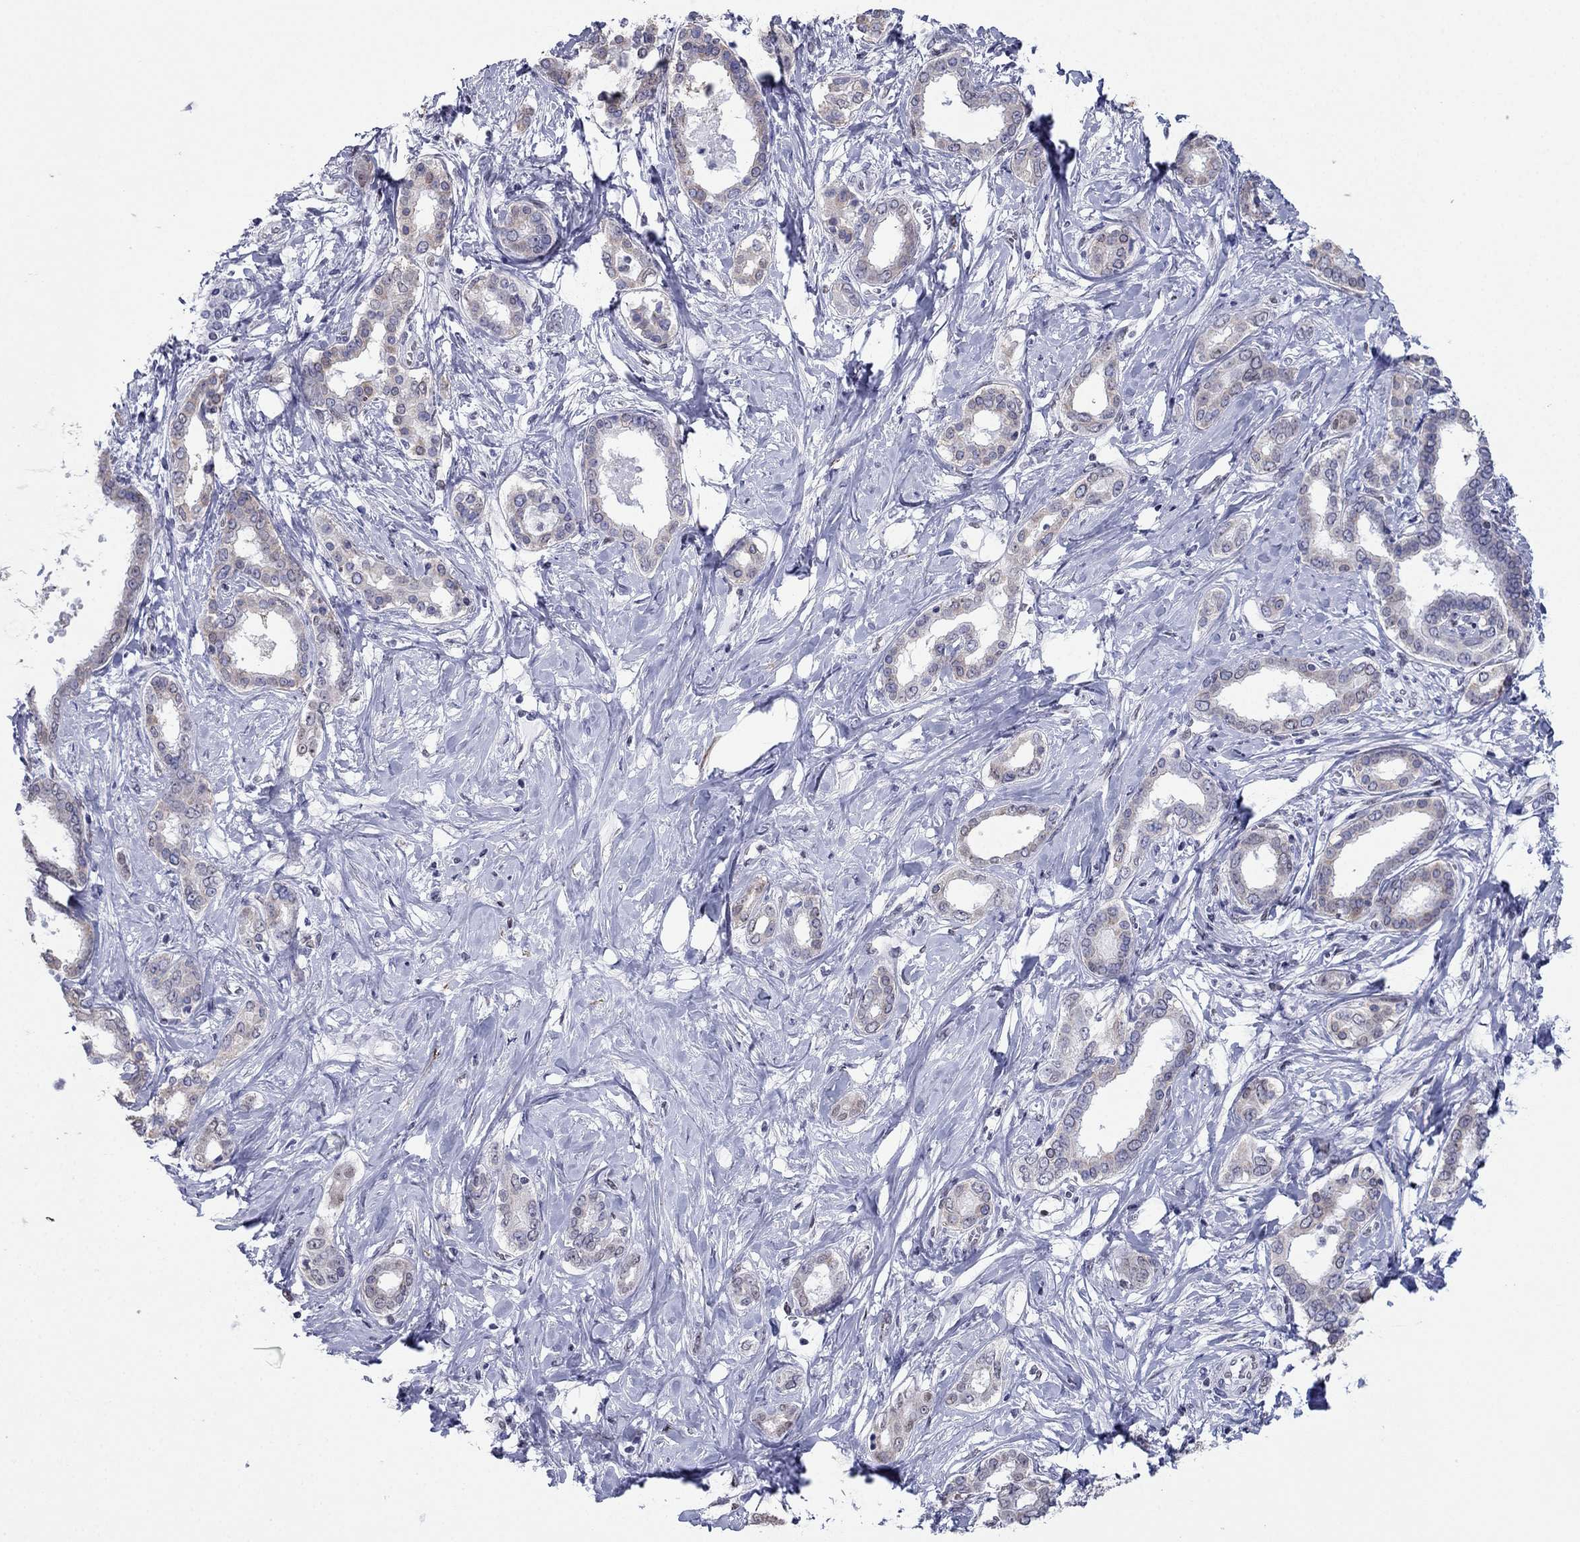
{"staining": {"intensity": "weak", "quantity": ">75%", "location": "cytoplasmic/membranous"}, "tissue": "liver cancer", "cell_type": "Tumor cells", "image_type": "cancer", "snomed": [{"axis": "morphology", "description": "Cholangiocarcinoma"}, {"axis": "topography", "description": "Liver"}], "caption": "Liver cancer (cholangiocarcinoma) tissue displays weak cytoplasmic/membranous expression in about >75% of tumor cells", "gene": "PPM1G", "patient": {"sex": "female", "age": 47}}